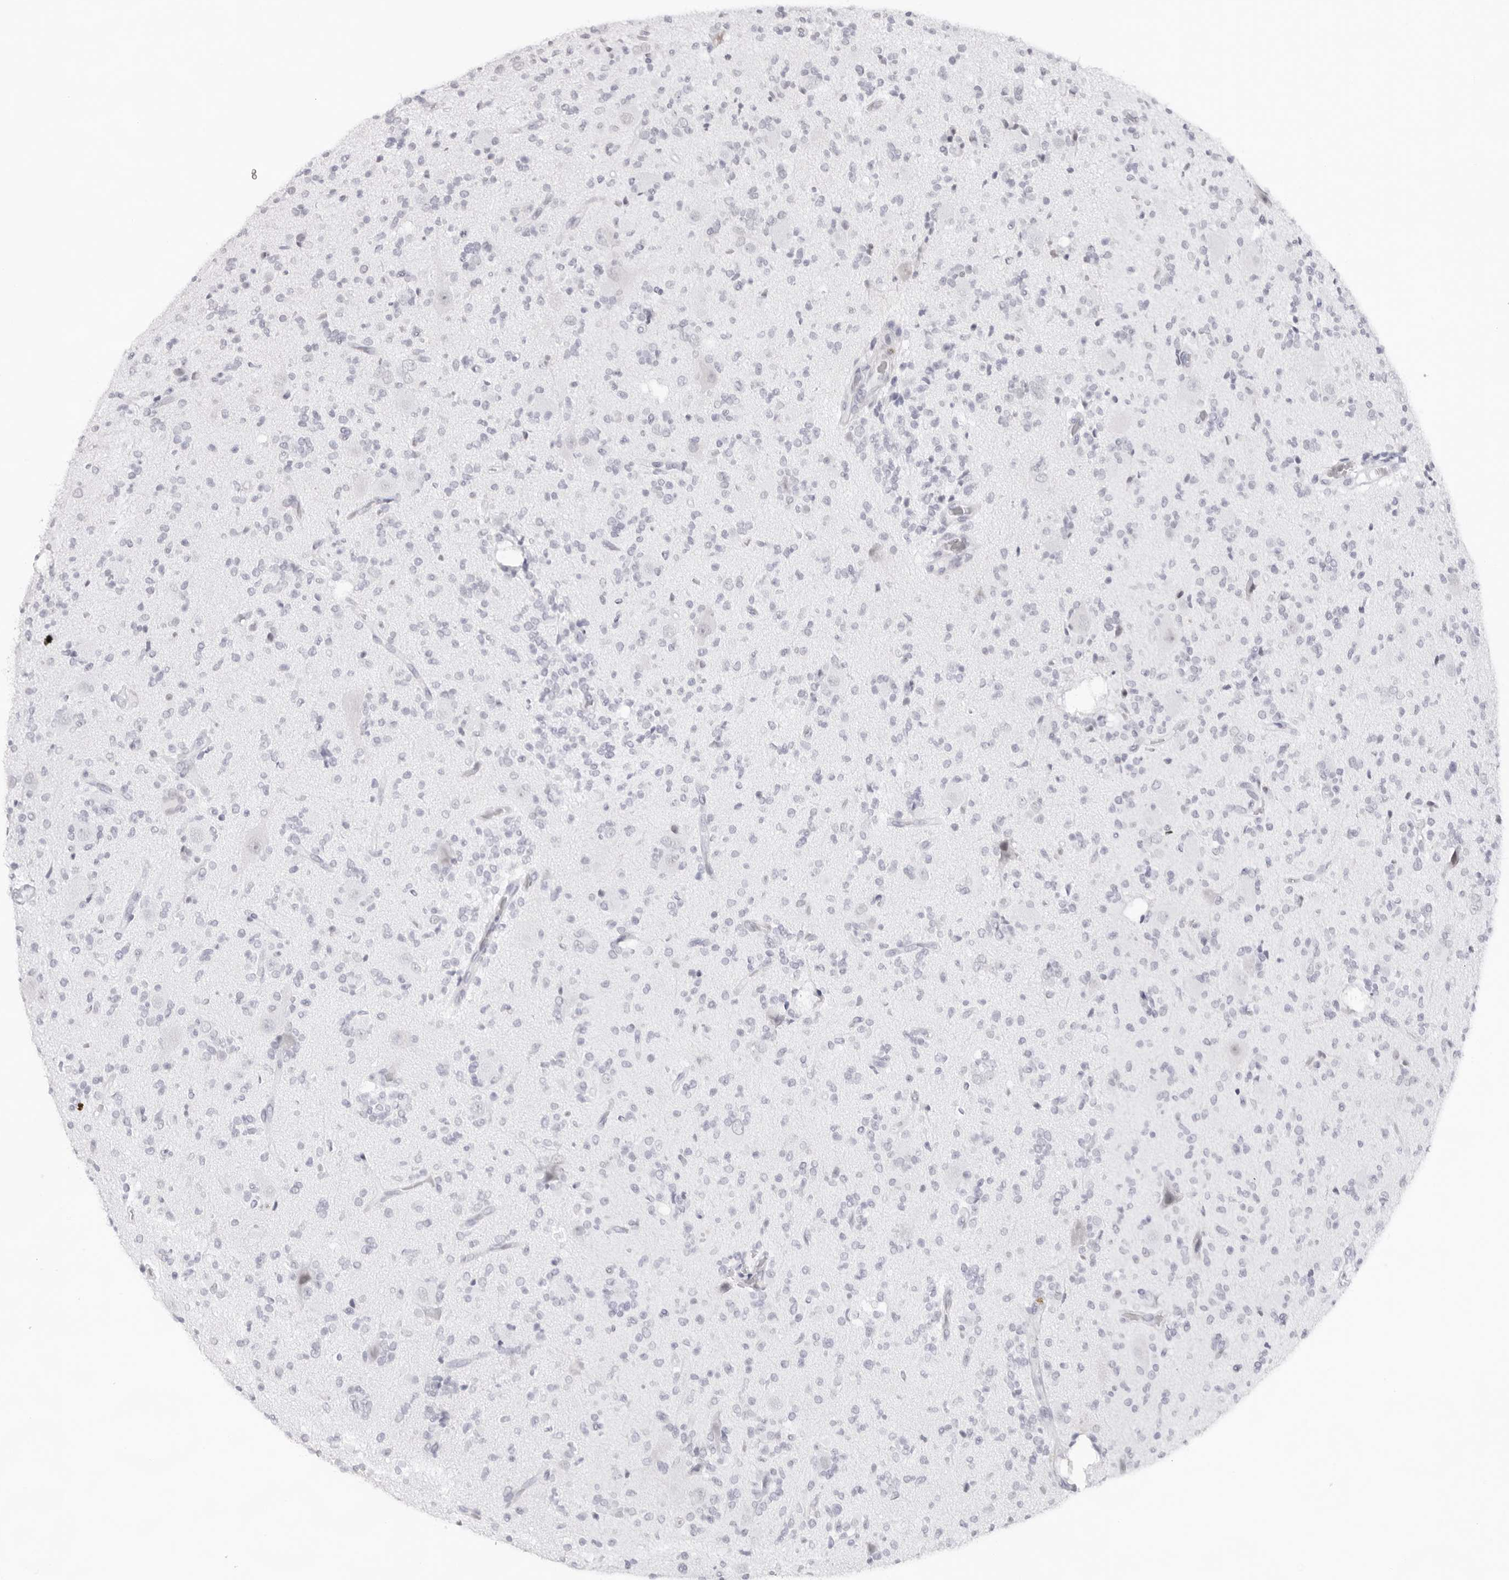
{"staining": {"intensity": "negative", "quantity": "none", "location": "none"}, "tissue": "glioma", "cell_type": "Tumor cells", "image_type": "cancer", "snomed": [{"axis": "morphology", "description": "Glioma, malignant, High grade"}, {"axis": "topography", "description": "Brain"}], "caption": "Protein analysis of malignant glioma (high-grade) exhibits no significant staining in tumor cells.", "gene": "KLK12", "patient": {"sex": "male", "age": 34}}